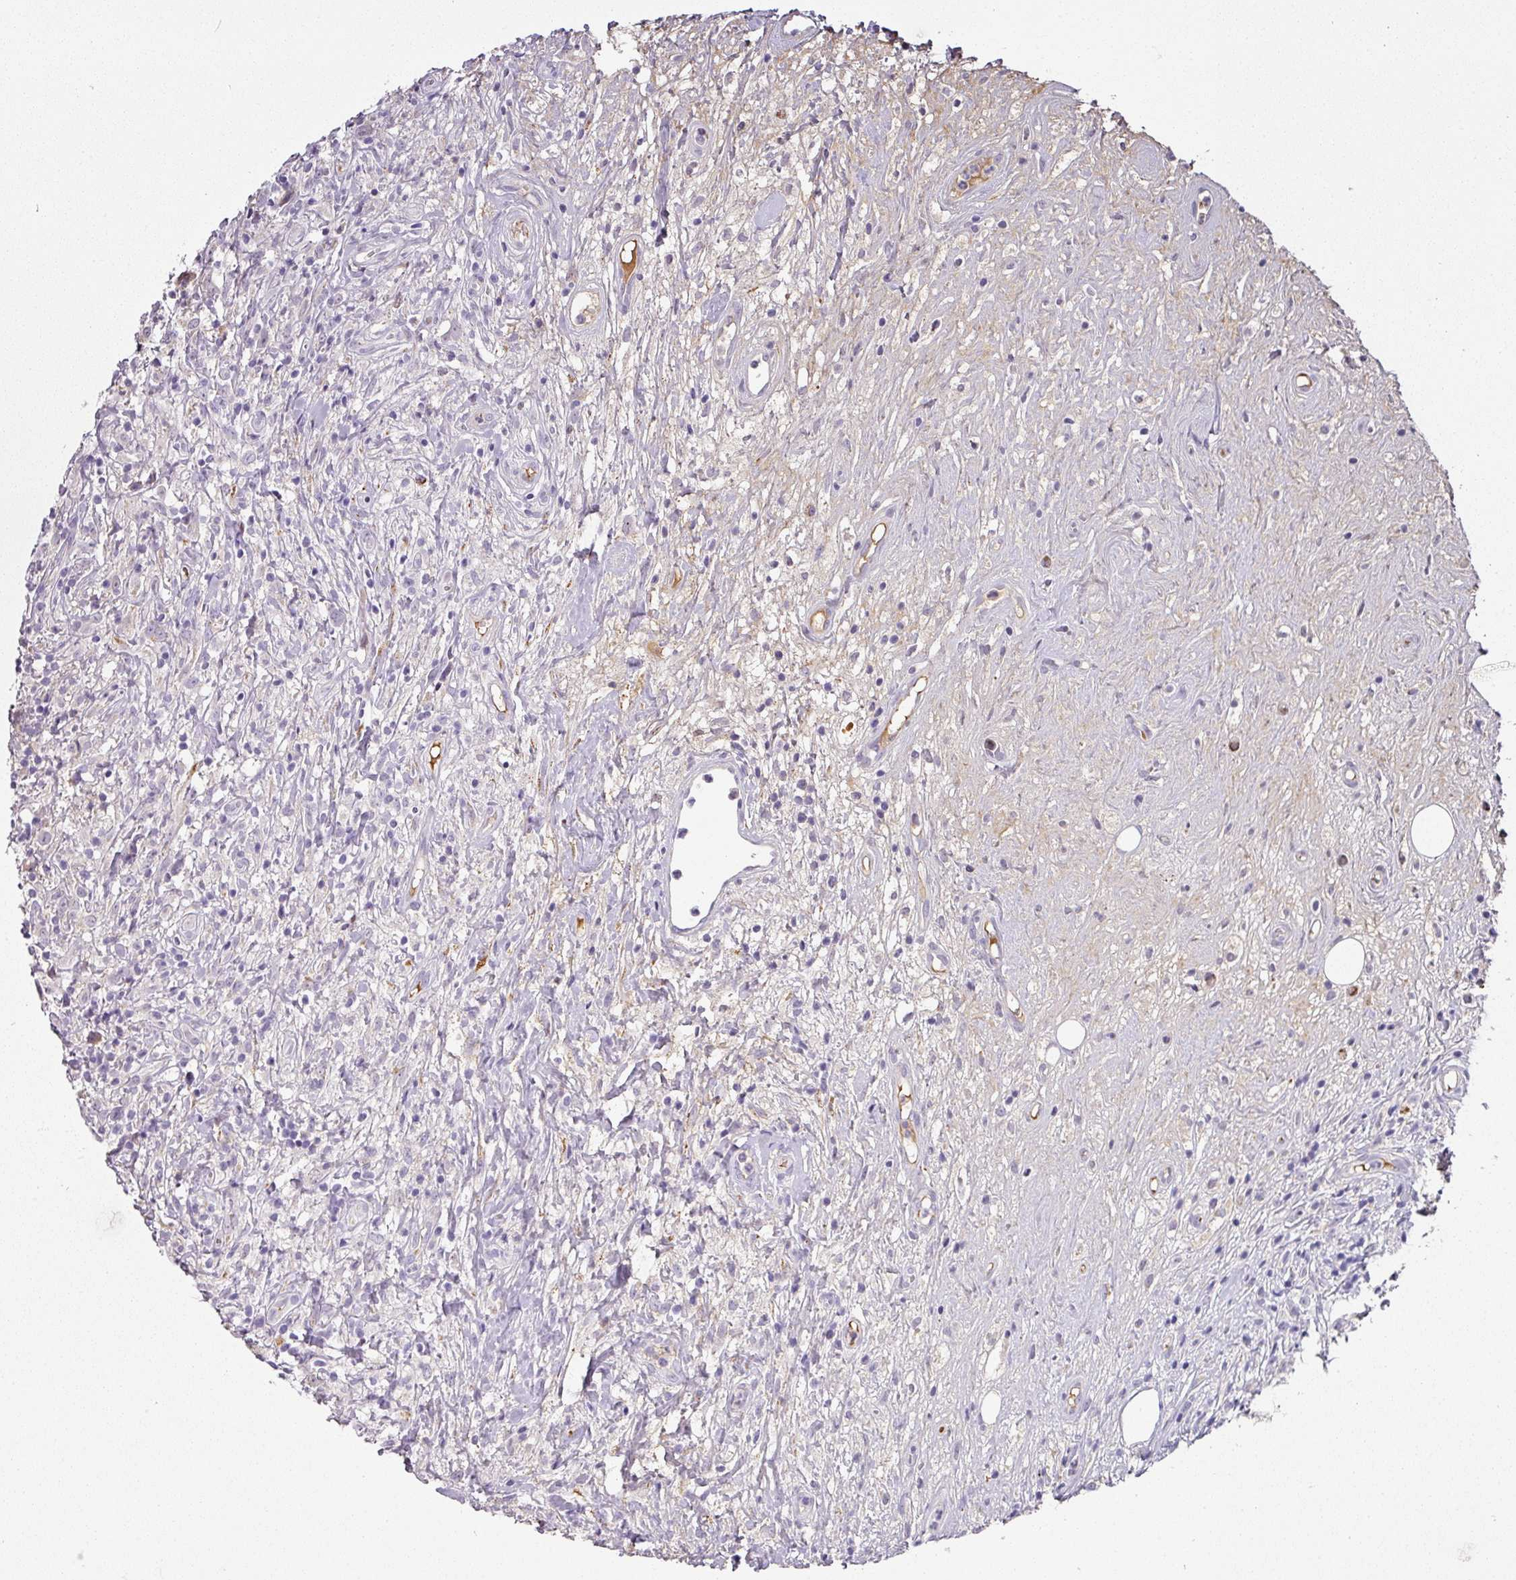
{"staining": {"intensity": "negative", "quantity": "none", "location": "none"}, "tissue": "lymphoma", "cell_type": "Tumor cells", "image_type": "cancer", "snomed": [{"axis": "morphology", "description": "Hodgkin's disease, NOS"}, {"axis": "topography", "description": "No Tissue"}], "caption": "Protein analysis of Hodgkin's disease demonstrates no significant staining in tumor cells. Brightfield microscopy of immunohistochemistry stained with DAB (brown) and hematoxylin (blue), captured at high magnification.", "gene": "CCZ1", "patient": {"sex": "female", "age": 21}}